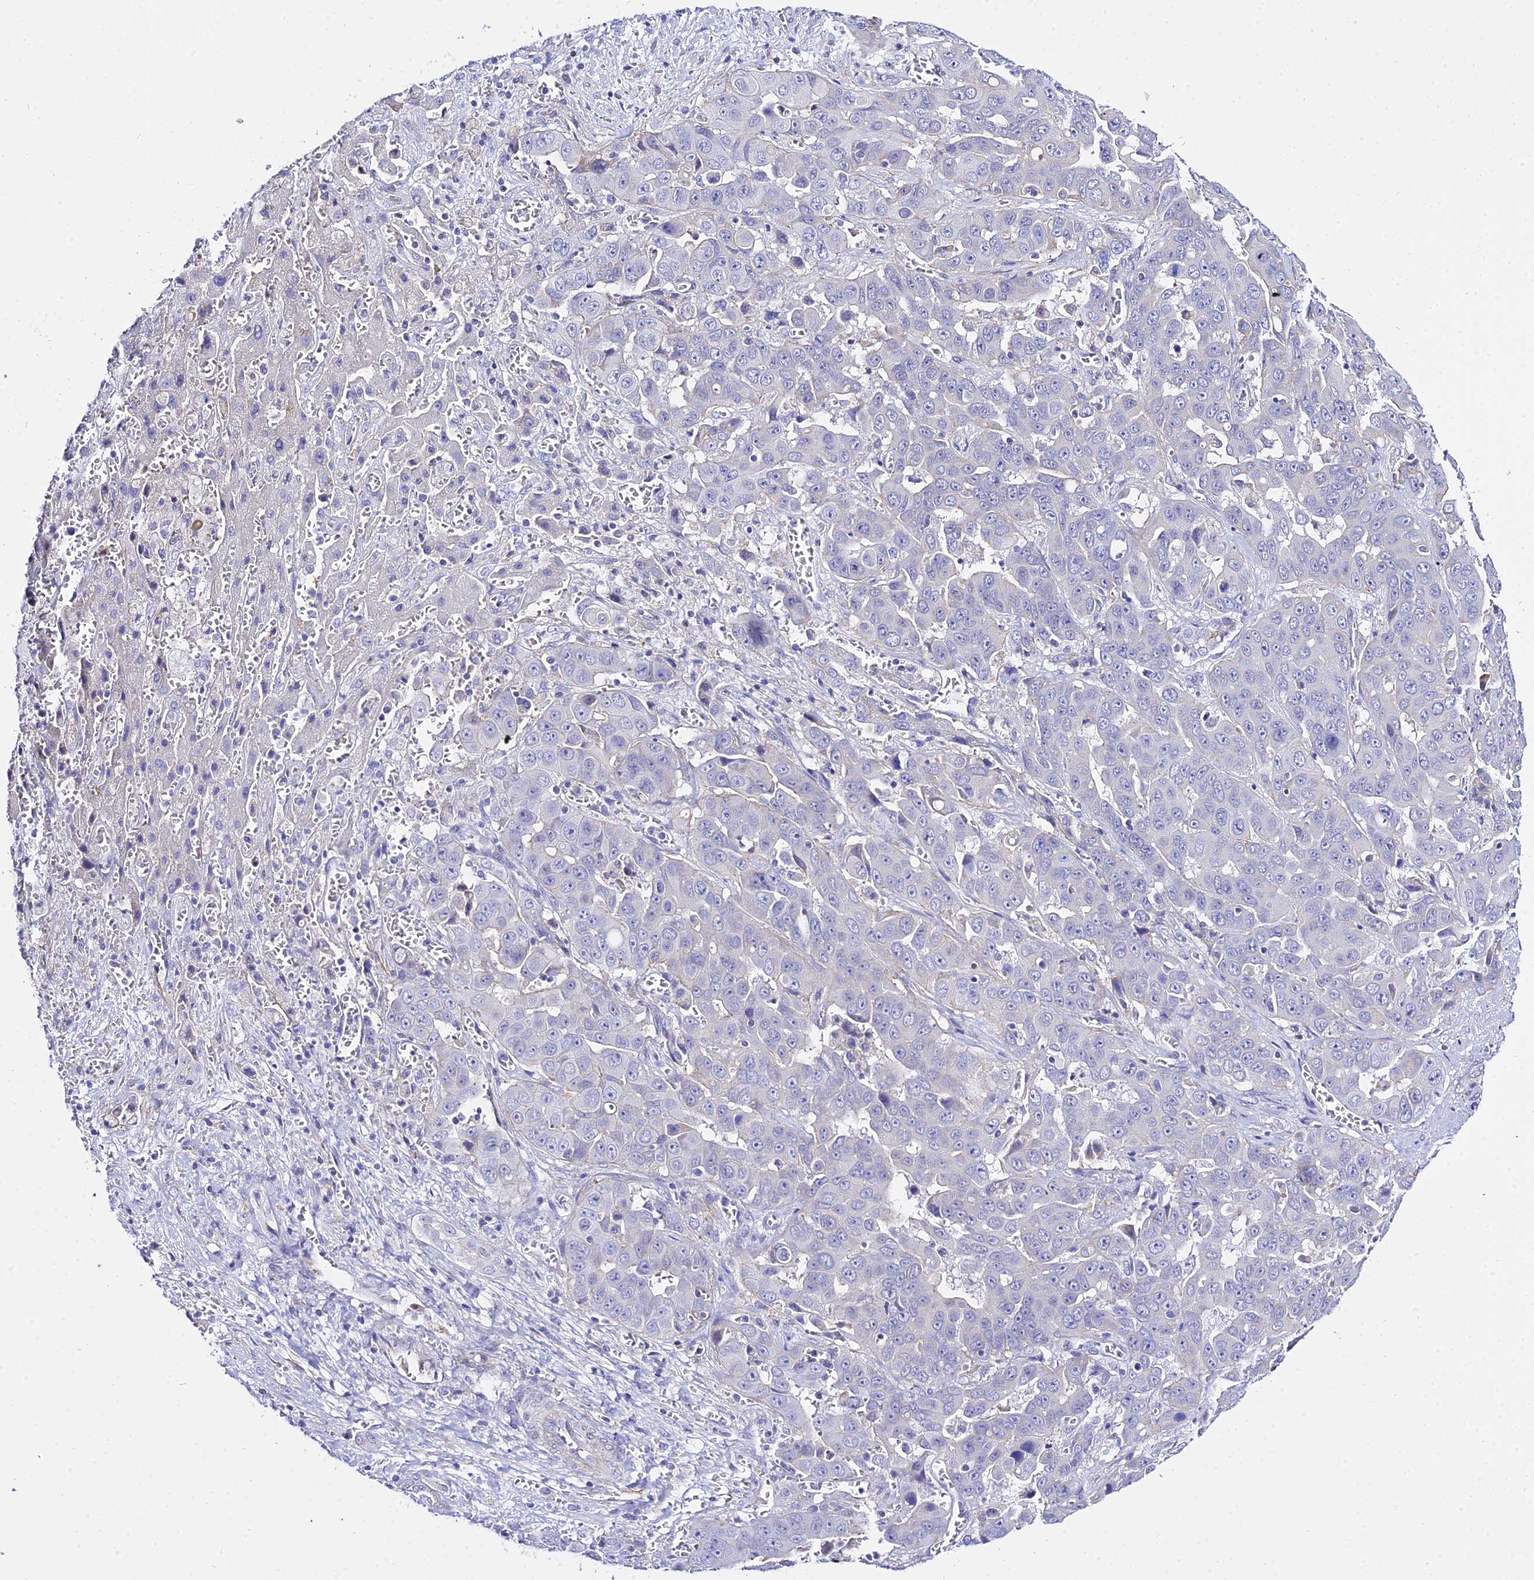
{"staining": {"intensity": "negative", "quantity": "none", "location": "none"}, "tissue": "liver cancer", "cell_type": "Tumor cells", "image_type": "cancer", "snomed": [{"axis": "morphology", "description": "Cholangiocarcinoma"}, {"axis": "topography", "description": "Liver"}], "caption": "The photomicrograph displays no significant staining in tumor cells of cholangiocarcinoma (liver).", "gene": "ZNF628", "patient": {"sex": "female", "age": 52}}